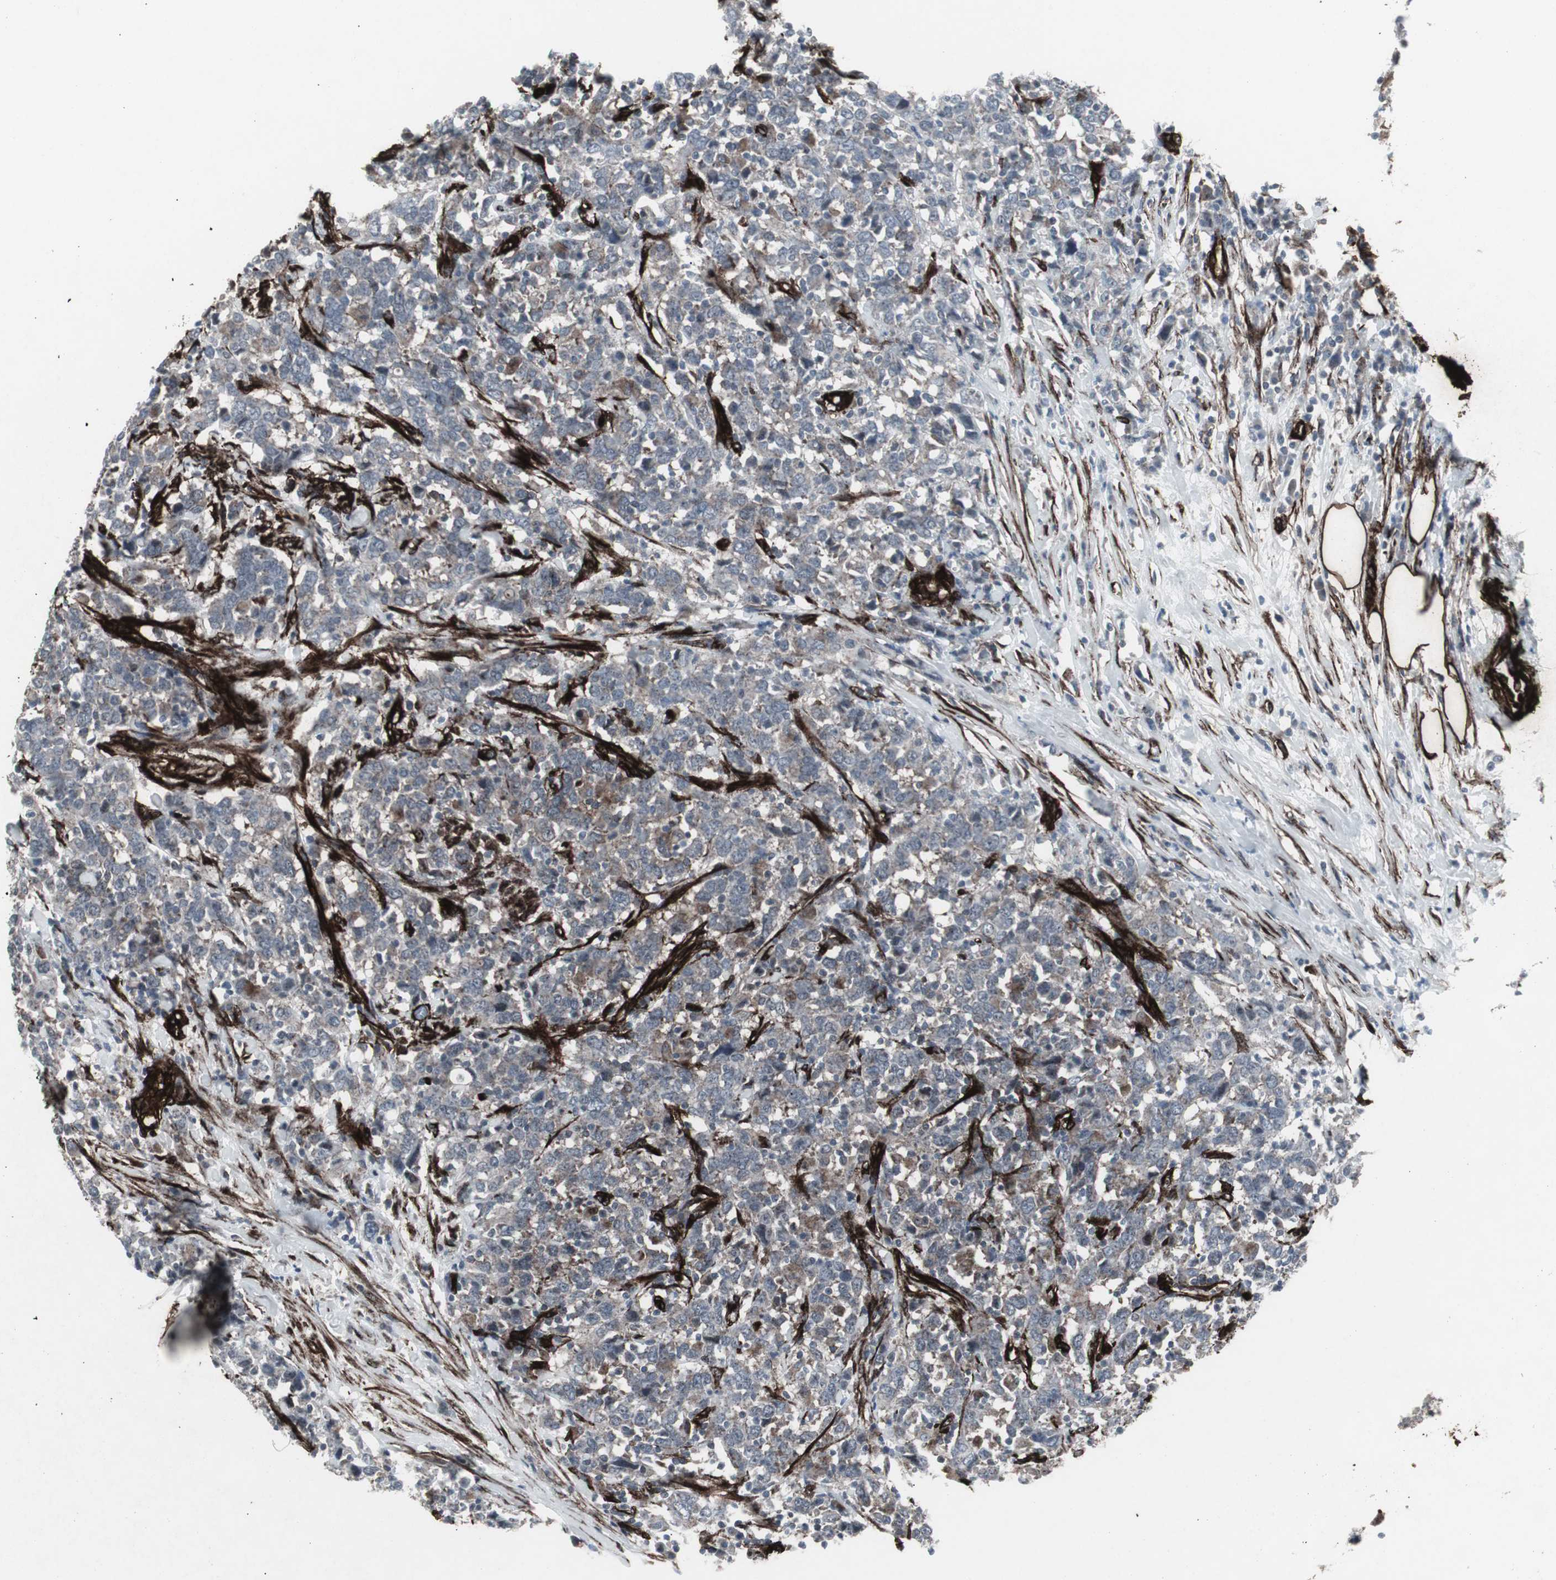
{"staining": {"intensity": "weak", "quantity": "<25%", "location": "cytoplasmic/membranous"}, "tissue": "urothelial cancer", "cell_type": "Tumor cells", "image_type": "cancer", "snomed": [{"axis": "morphology", "description": "Urothelial carcinoma, High grade"}, {"axis": "topography", "description": "Urinary bladder"}], "caption": "This is an immunohistochemistry (IHC) photomicrograph of urothelial carcinoma (high-grade). There is no expression in tumor cells.", "gene": "PDGFA", "patient": {"sex": "male", "age": 61}}